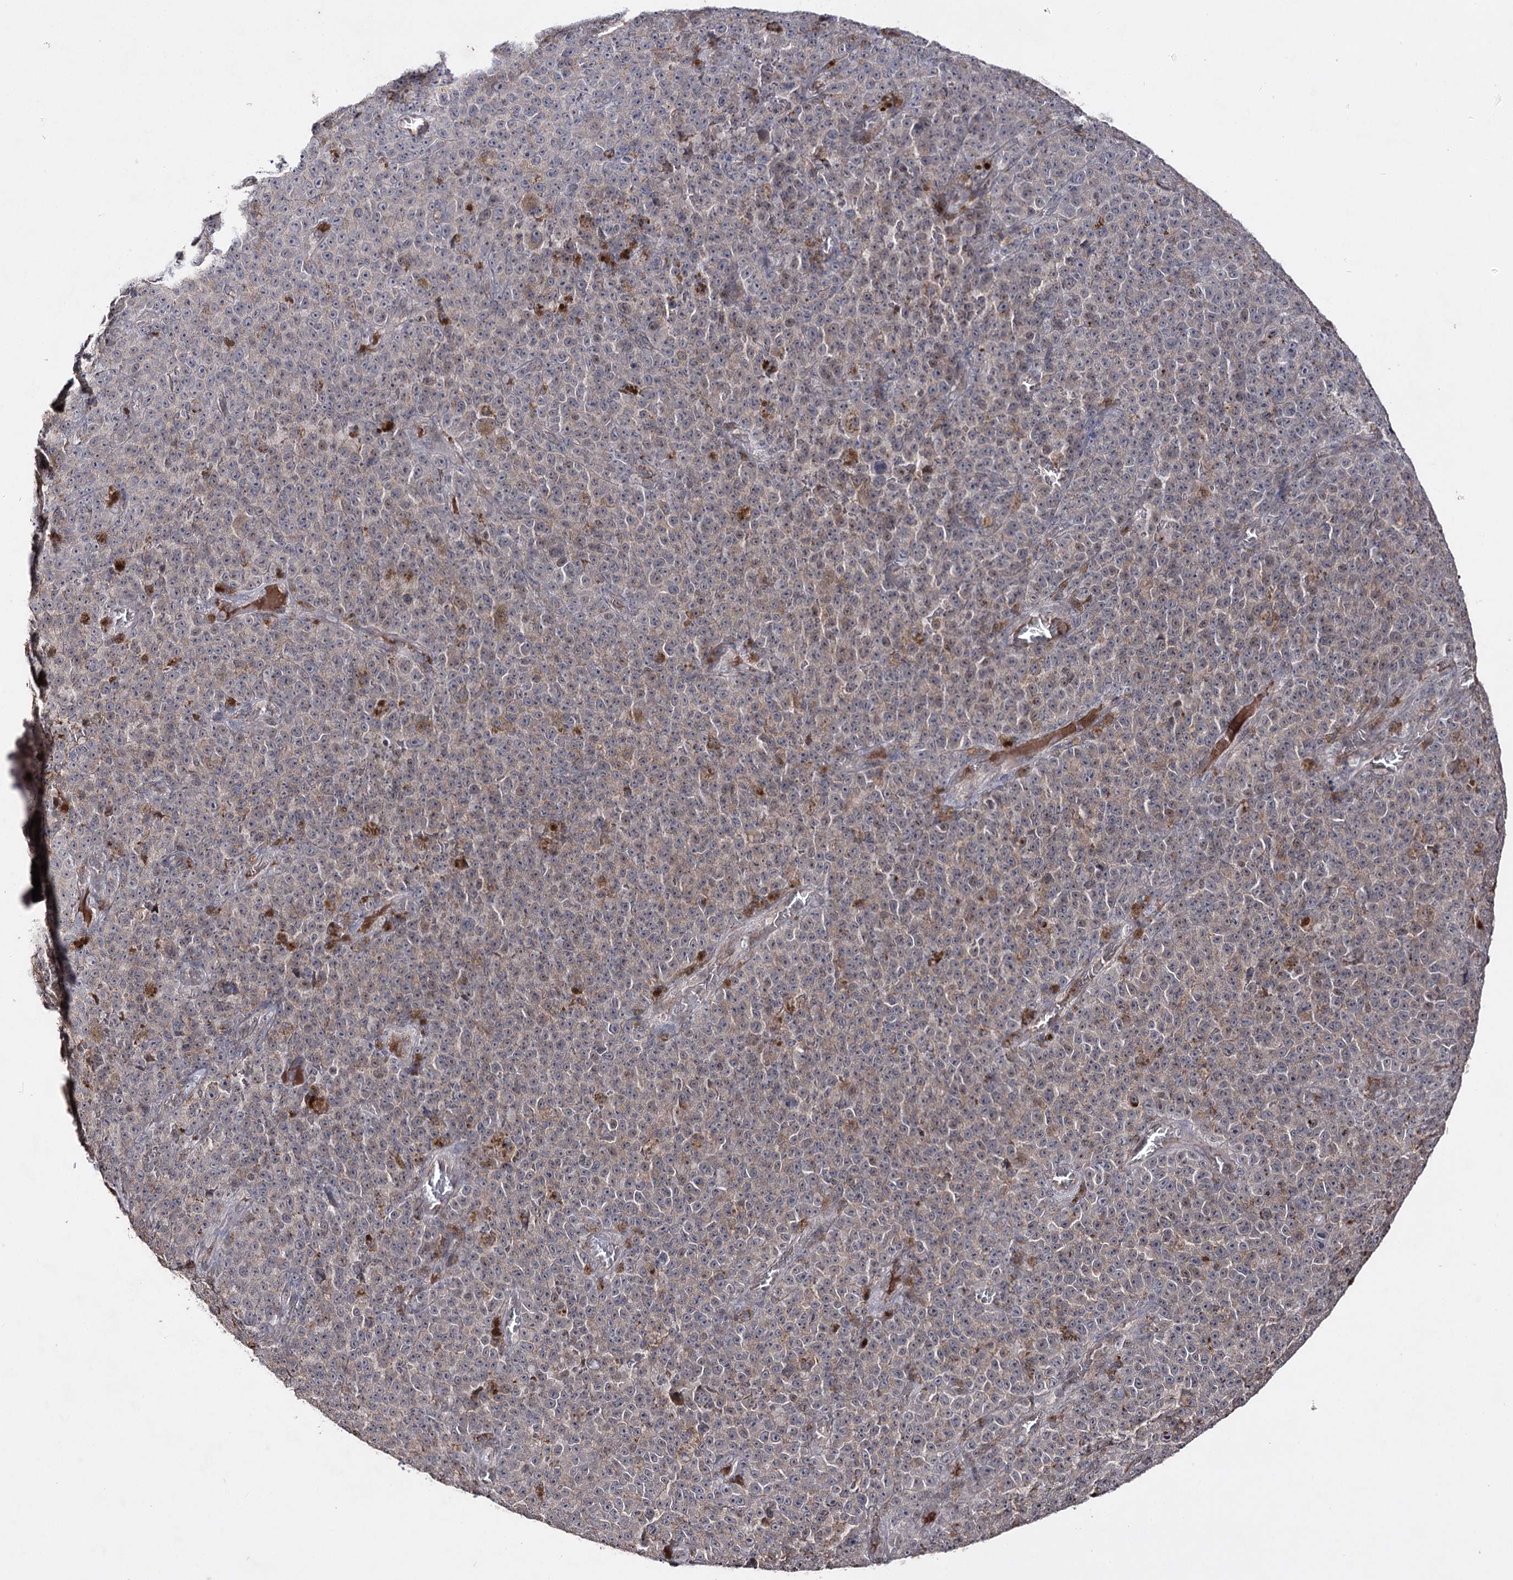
{"staining": {"intensity": "weak", "quantity": "25%-75%", "location": "cytoplasmic/membranous"}, "tissue": "melanoma", "cell_type": "Tumor cells", "image_type": "cancer", "snomed": [{"axis": "morphology", "description": "Malignant melanoma, NOS"}, {"axis": "topography", "description": "Skin"}], "caption": "Weak cytoplasmic/membranous positivity is appreciated in approximately 25%-75% of tumor cells in melanoma.", "gene": "SYNGR3", "patient": {"sex": "female", "age": 82}}